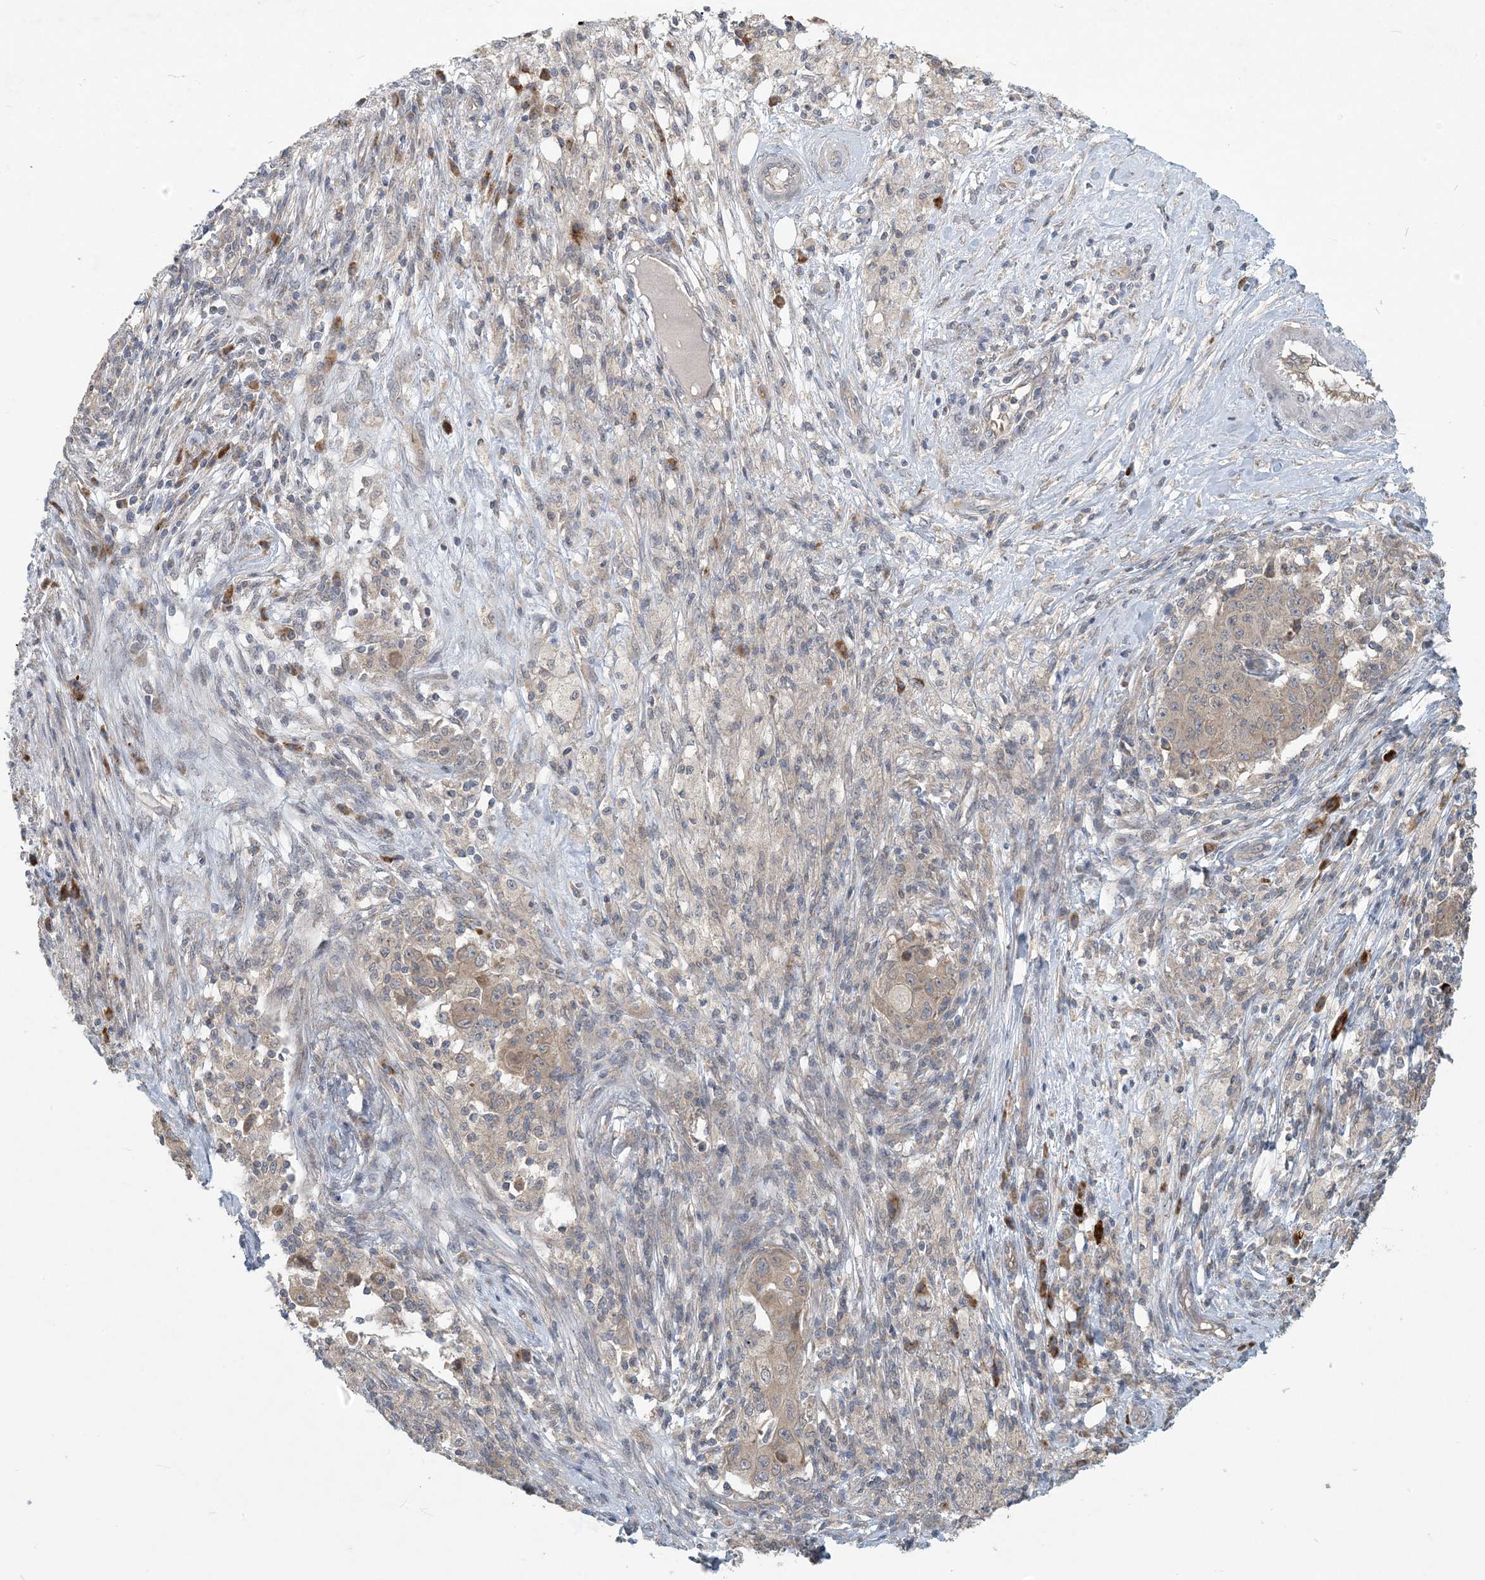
{"staining": {"intensity": "weak", "quantity": "<25%", "location": "cytoplasmic/membranous"}, "tissue": "ovarian cancer", "cell_type": "Tumor cells", "image_type": "cancer", "snomed": [{"axis": "morphology", "description": "Carcinoma, endometroid"}, {"axis": "topography", "description": "Ovary"}], "caption": "DAB immunohistochemical staining of human ovarian cancer (endometroid carcinoma) shows no significant positivity in tumor cells. (DAB (3,3'-diaminobenzidine) immunohistochemistry visualized using brightfield microscopy, high magnification).", "gene": "PUSL1", "patient": {"sex": "female", "age": 42}}